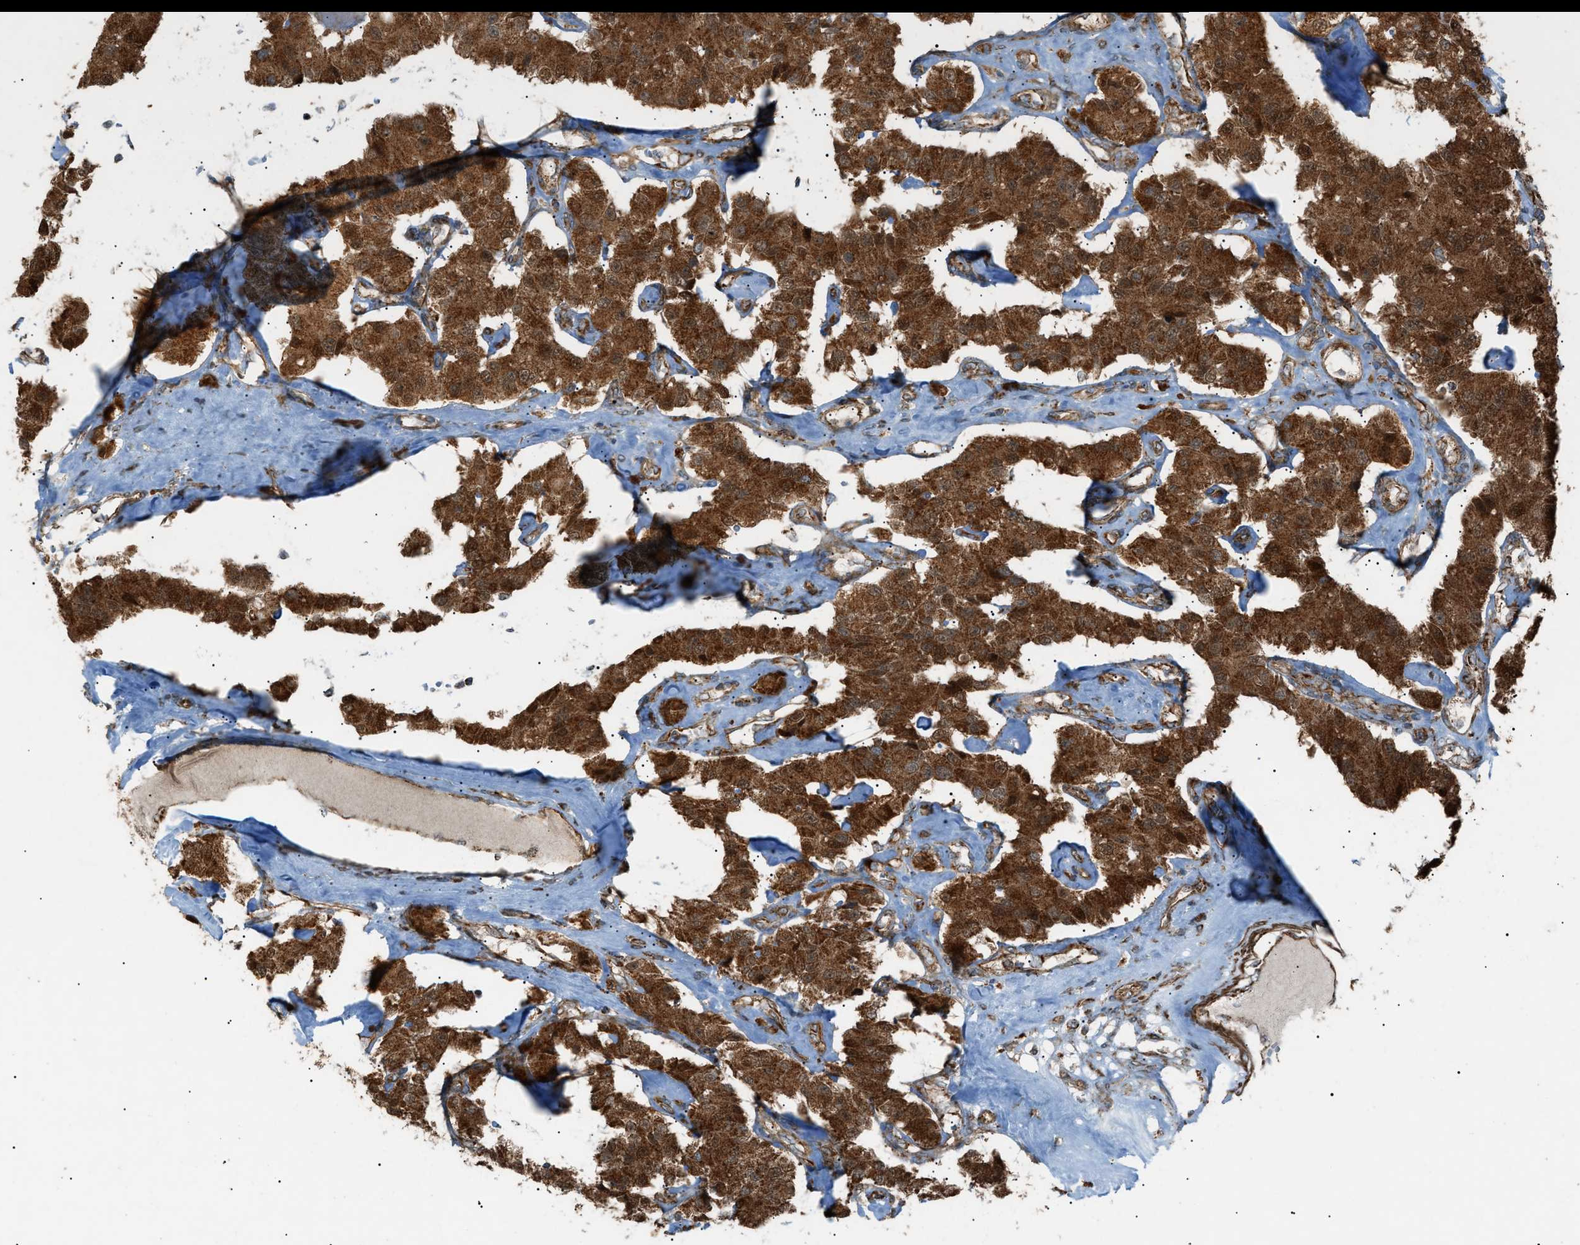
{"staining": {"intensity": "strong", "quantity": ">75%", "location": "cytoplasmic/membranous"}, "tissue": "carcinoid", "cell_type": "Tumor cells", "image_type": "cancer", "snomed": [{"axis": "morphology", "description": "Carcinoid, malignant, NOS"}, {"axis": "topography", "description": "Pancreas"}], "caption": "Carcinoid (malignant) stained with IHC shows strong cytoplasmic/membranous expression in about >75% of tumor cells. The staining is performed using DAB brown chromogen to label protein expression. The nuclei are counter-stained blue using hematoxylin.", "gene": "C1GALT1C1", "patient": {"sex": "male", "age": 41}}